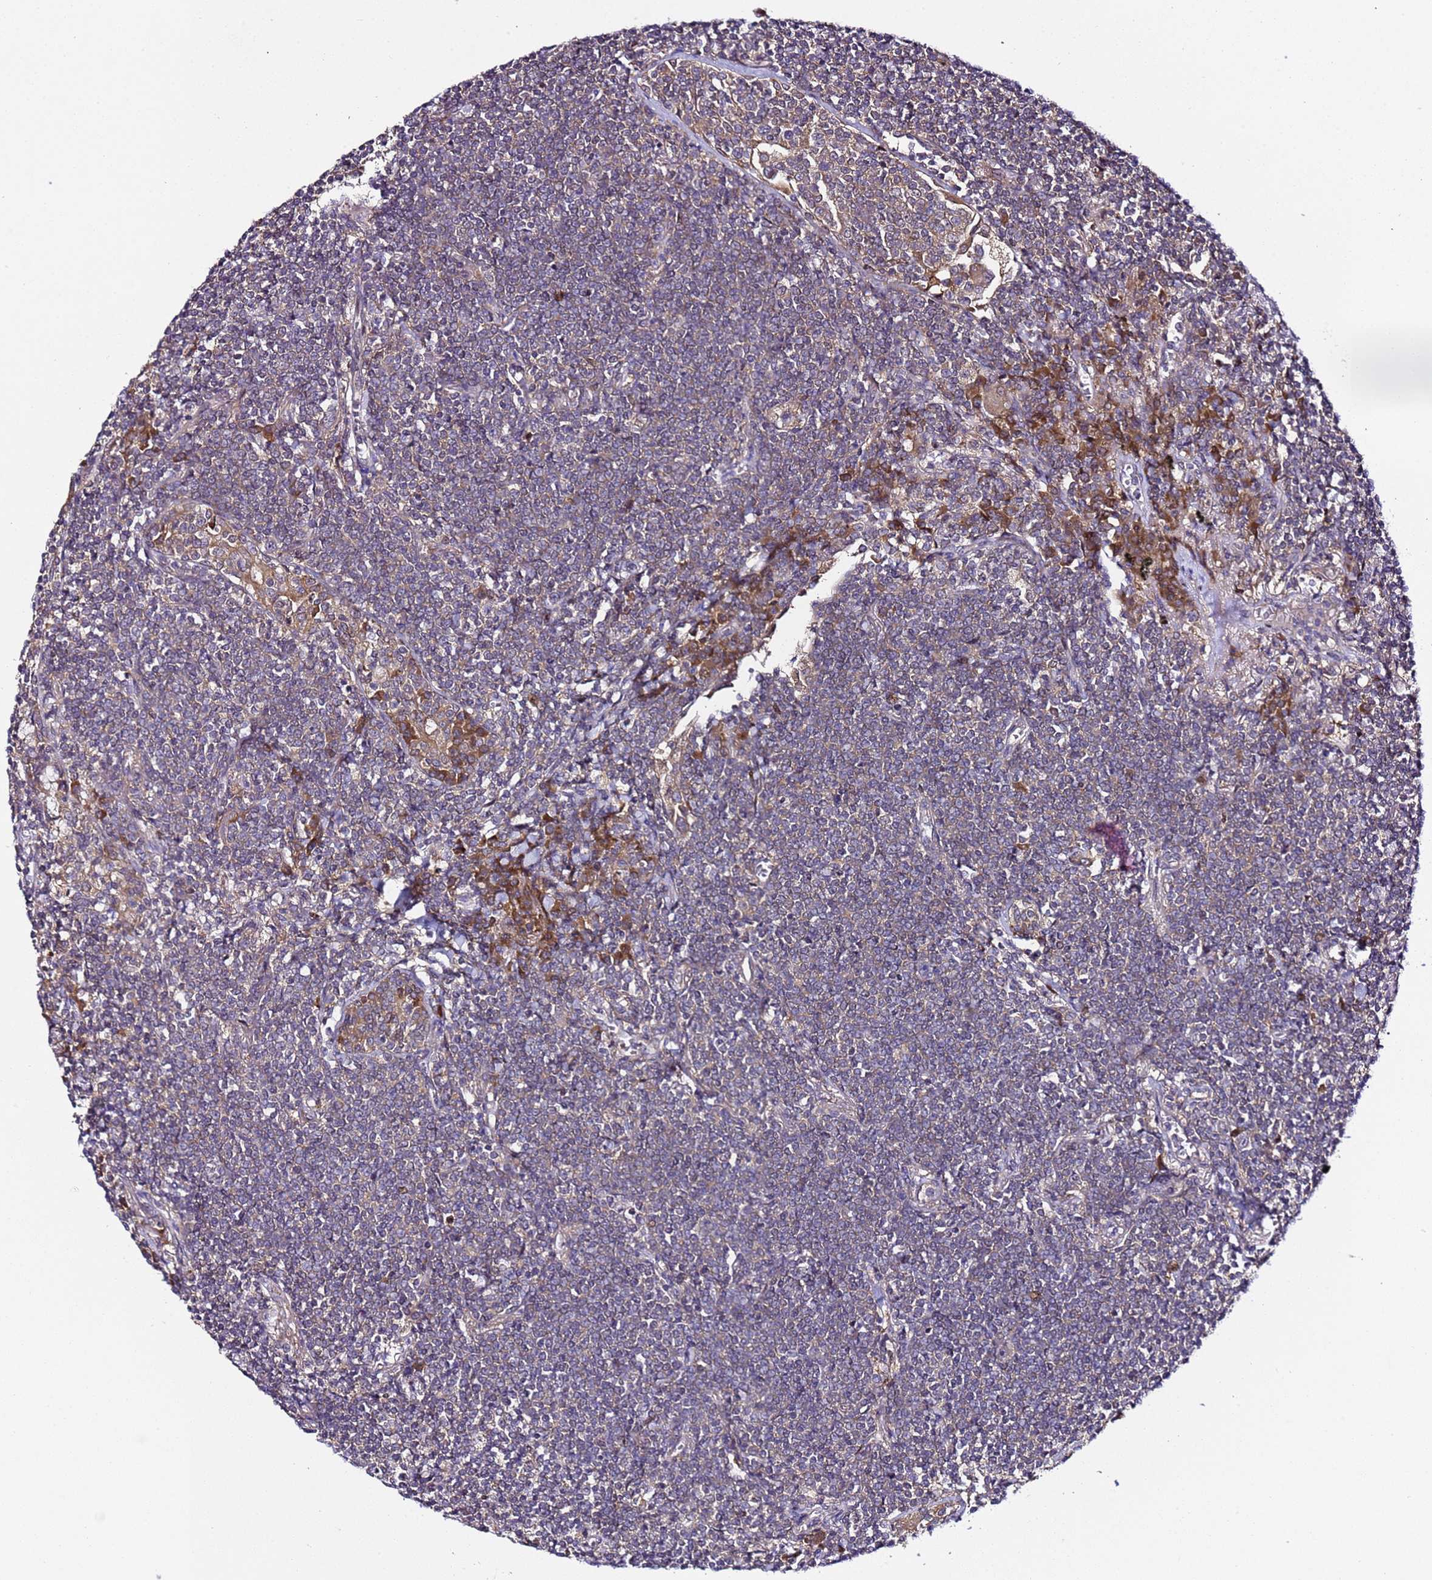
{"staining": {"intensity": "weak", "quantity": "<25%", "location": "cytoplasmic/membranous"}, "tissue": "lymphoma", "cell_type": "Tumor cells", "image_type": "cancer", "snomed": [{"axis": "morphology", "description": "Malignant lymphoma, non-Hodgkin's type, Low grade"}, {"axis": "topography", "description": "Lung"}], "caption": "Tumor cells show no significant protein positivity in low-grade malignant lymphoma, non-Hodgkin's type.", "gene": "ALG3", "patient": {"sex": "female", "age": 71}}